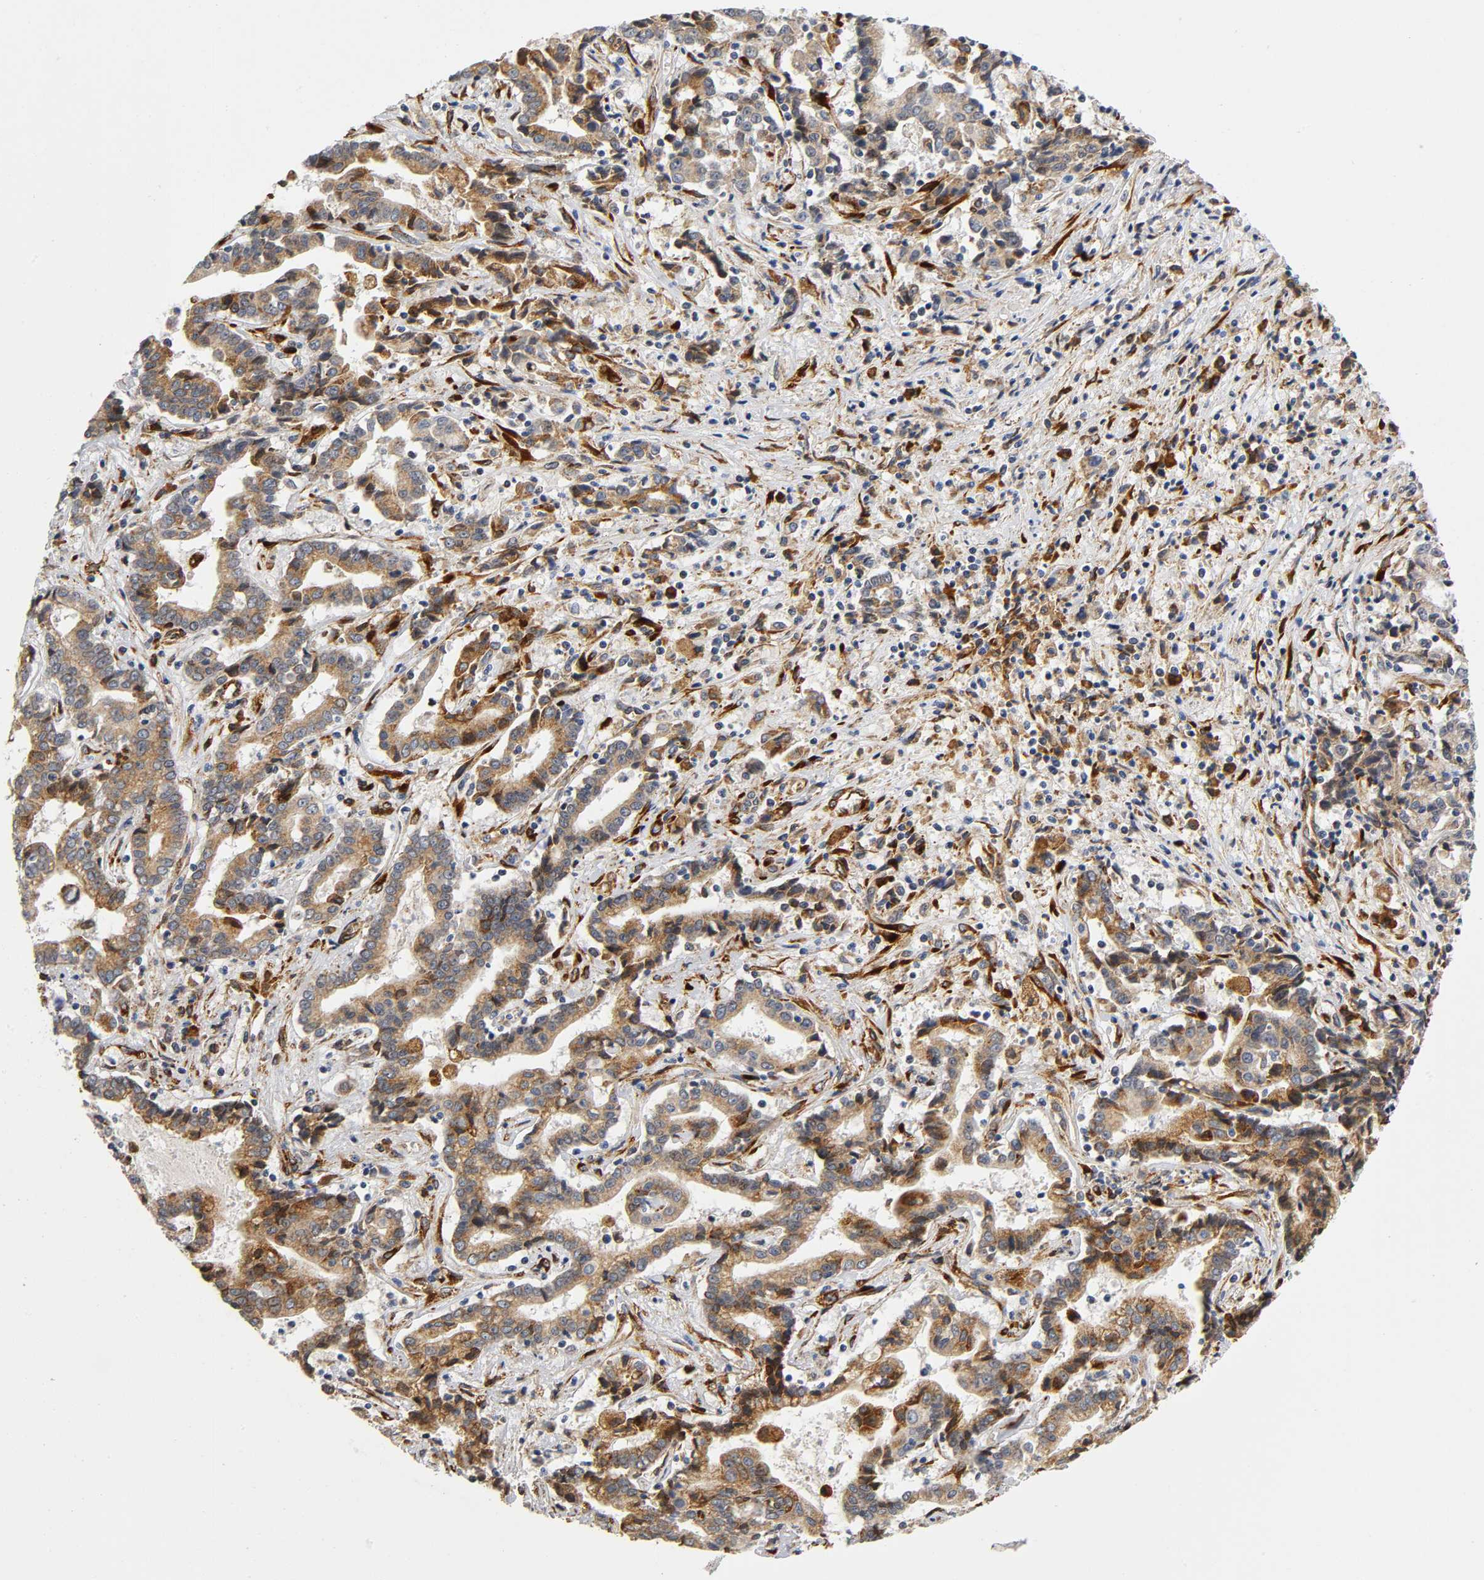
{"staining": {"intensity": "moderate", "quantity": ">75%", "location": "cytoplasmic/membranous"}, "tissue": "liver cancer", "cell_type": "Tumor cells", "image_type": "cancer", "snomed": [{"axis": "morphology", "description": "Cholangiocarcinoma"}, {"axis": "topography", "description": "Liver"}], "caption": "Liver cancer tissue reveals moderate cytoplasmic/membranous staining in about >75% of tumor cells, visualized by immunohistochemistry.", "gene": "SOS2", "patient": {"sex": "male", "age": 57}}